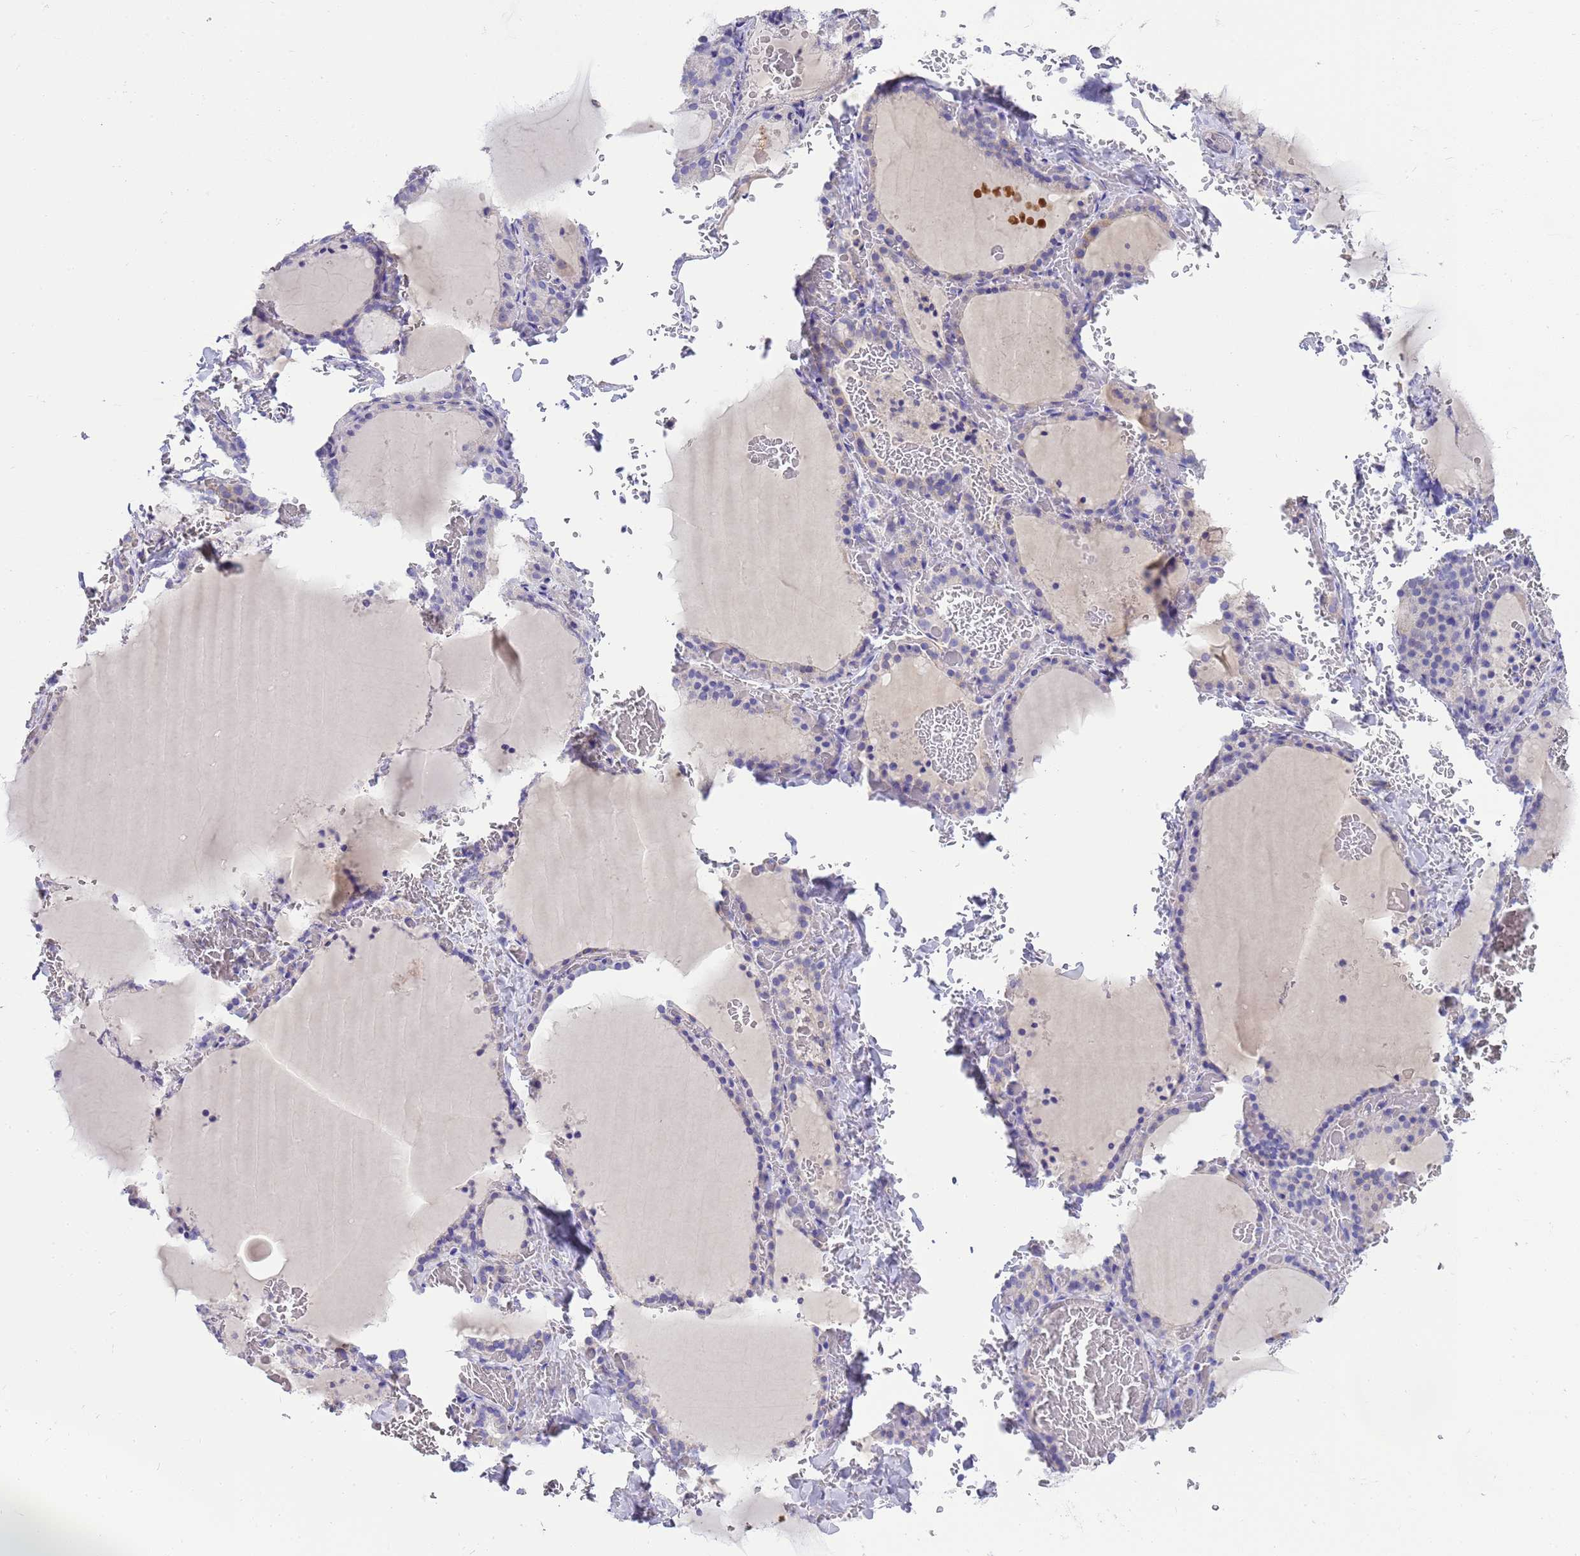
{"staining": {"intensity": "negative", "quantity": "none", "location": "none"}, "tissue": "thyroid gland", "cell_type": "Glandular cells", "image_type": "normal", "snomed": [{"axis": "morphology", "description": "Normal tissue, NOS"}, {"axis": "topography", "description": "Thyroid gland"}], "caption": "Immunohistochemistry histopathology image of normal human thyroid gland stained for a protein (brown), which shows no staining in glandular cells.", "gene": "RIPPLY2", "patient": {"sex": "female", "age": 39}}